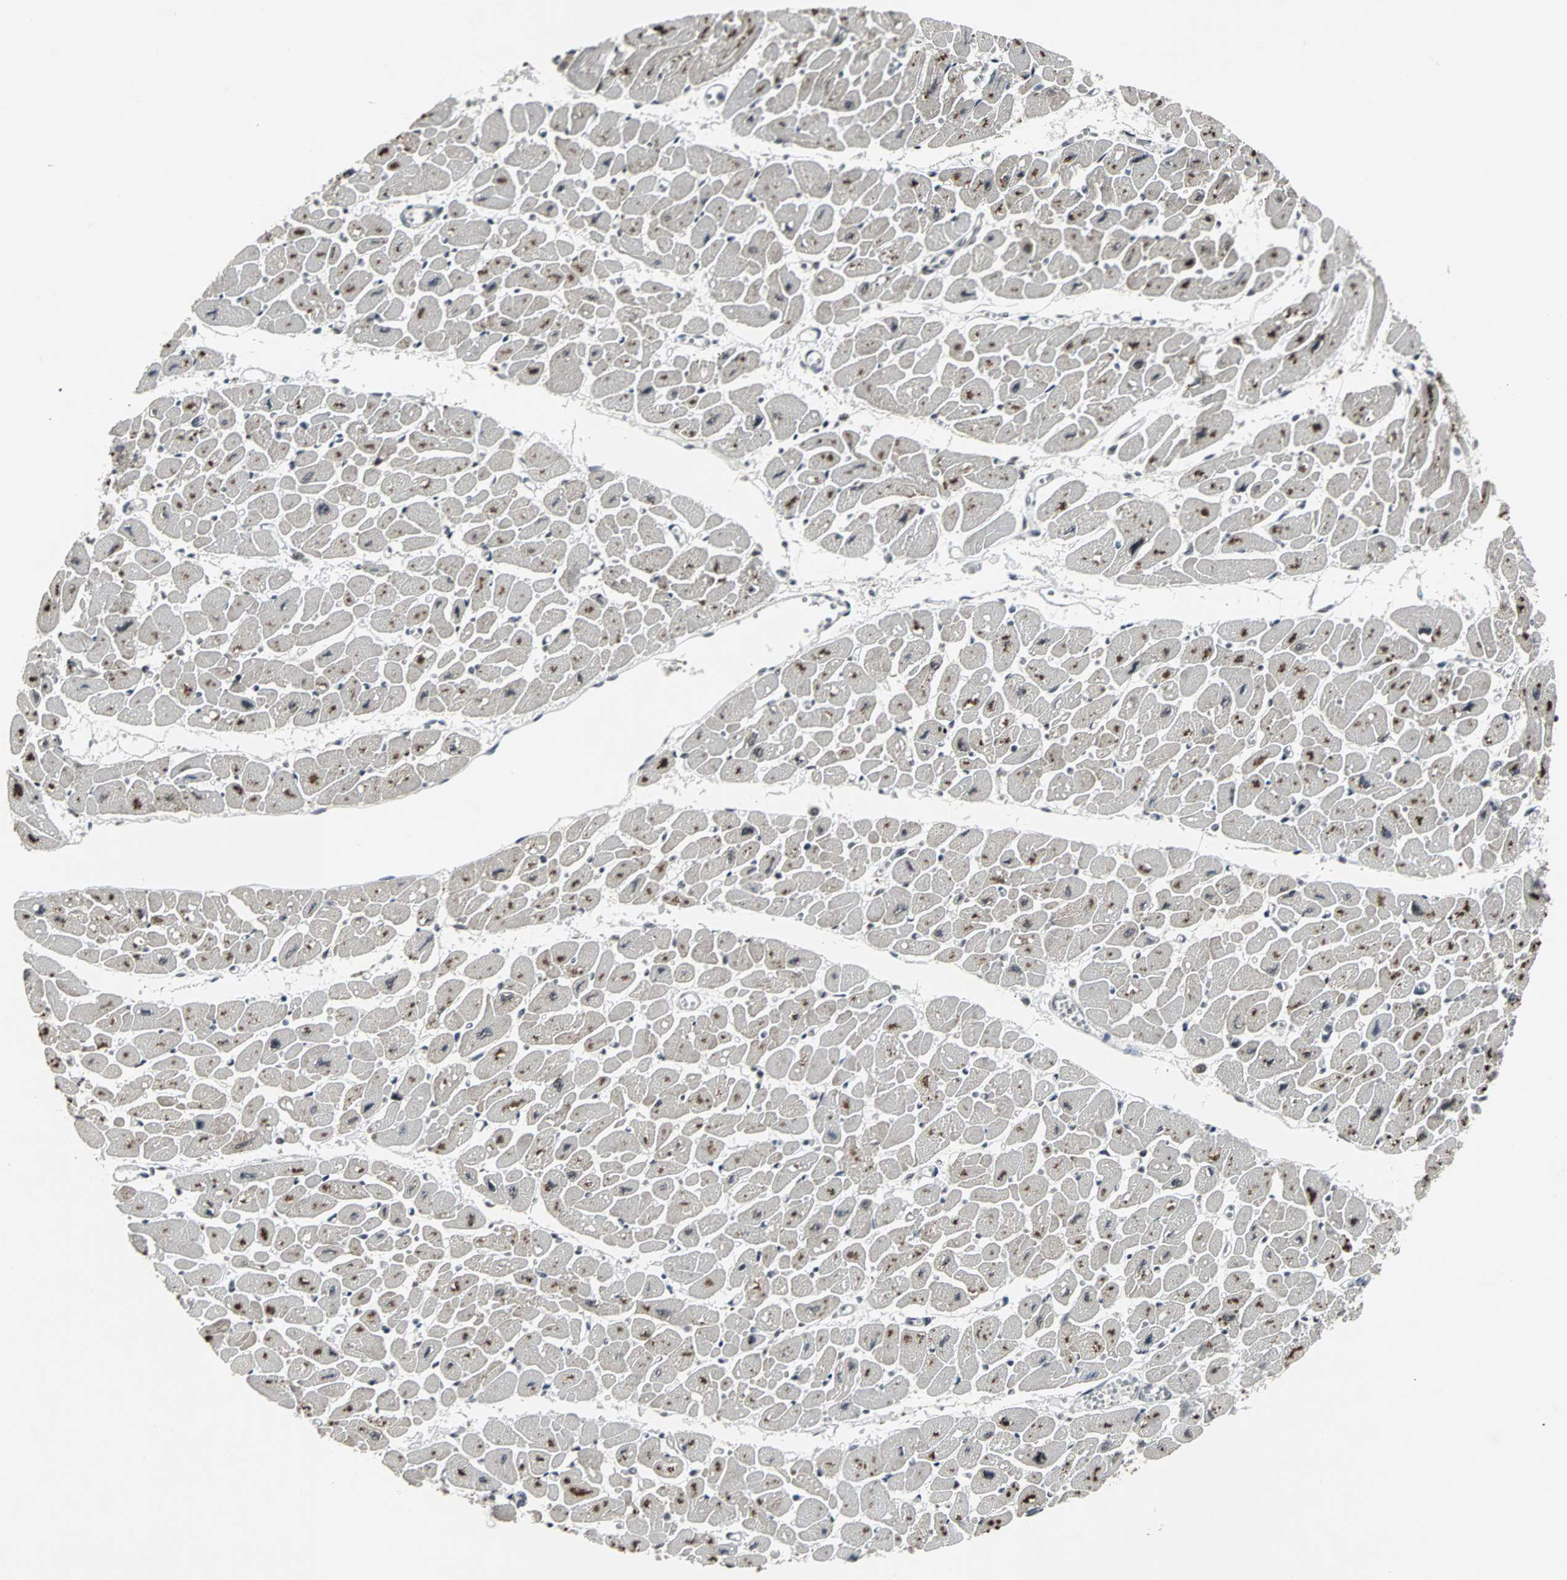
{"staining": {"intensity": "moderate", "quantity": "<25%", "location": "cytoplasmic/membranous"}, "tissue": "heart muscle", "cell_type": "Cardiomyocytes", "image_type": "normal", "snomed": [{"axis": "morphology", "description": "Normal tissue, NOS"}, {"axis": "topography", "description": "Heart"}], "caption": "A high-resolution histopathology image shows immunohistochemistry staining of unremarkable heart muscle, which demonstrates moderate cytoplasmic/membranous staining in approximately <25% of cardiomyocytes.", "gene": "PNKP", "patient": {"sex": "female", "age": 54}}